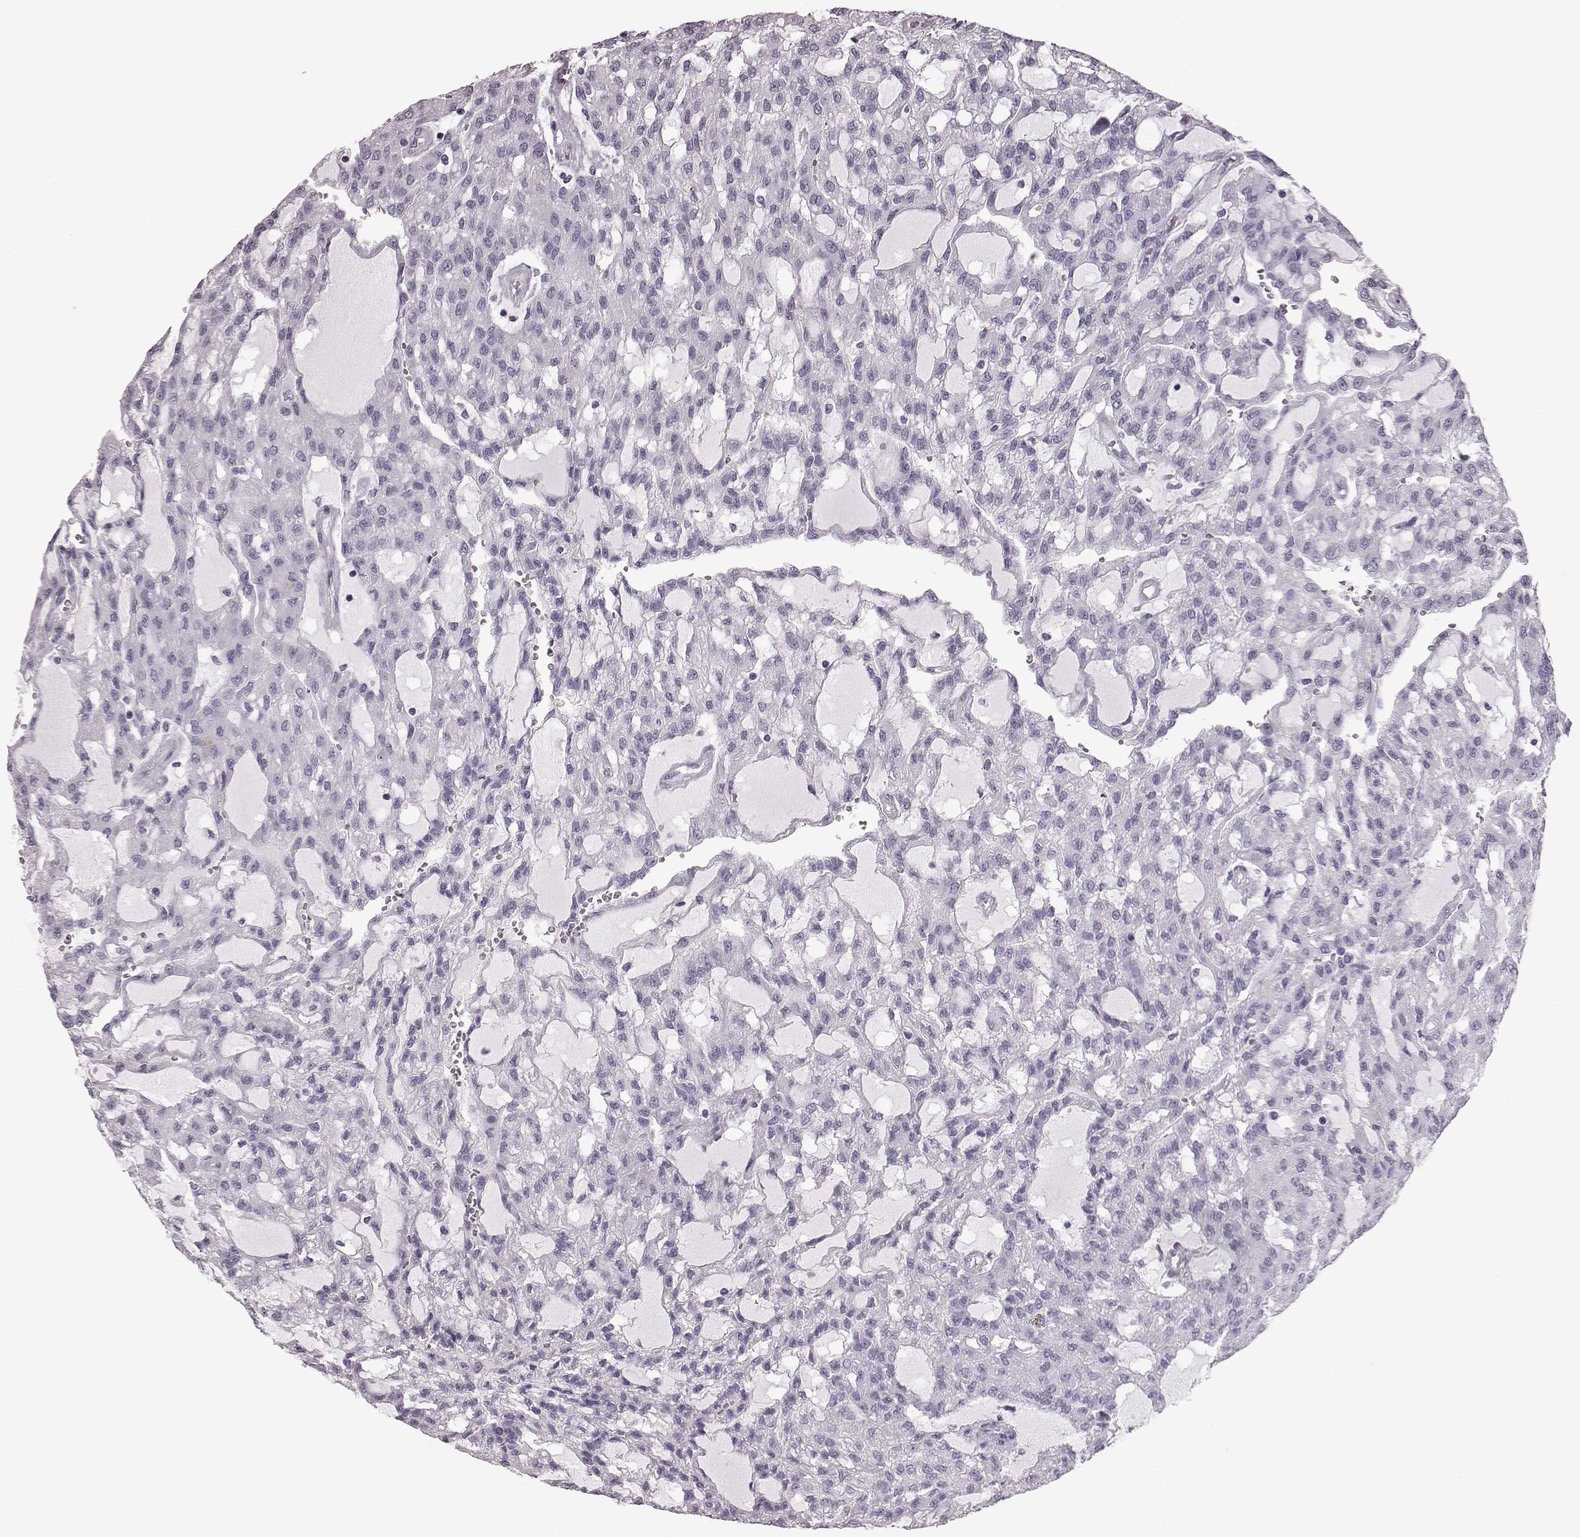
{"staining": {"intensity": "negative", "quantity": "none", "location": "none"}, "tissue": "renal cancer", "cell_type": "Tumor cells", "image_type": "cancer", "snomed": [{"axis": "morphology", "description": "Adenocarcinoma, NOS"}, {"axis": "topography", "description": "Kidney"}], "caption": "A high-resolution photomicrograph shows IHC staining of renal cancer (adenocarcinoma), which exhibits no significant staining in tumor cells.", "gene": "FUT4", "patient": {"sex": "male", "age": 63}}